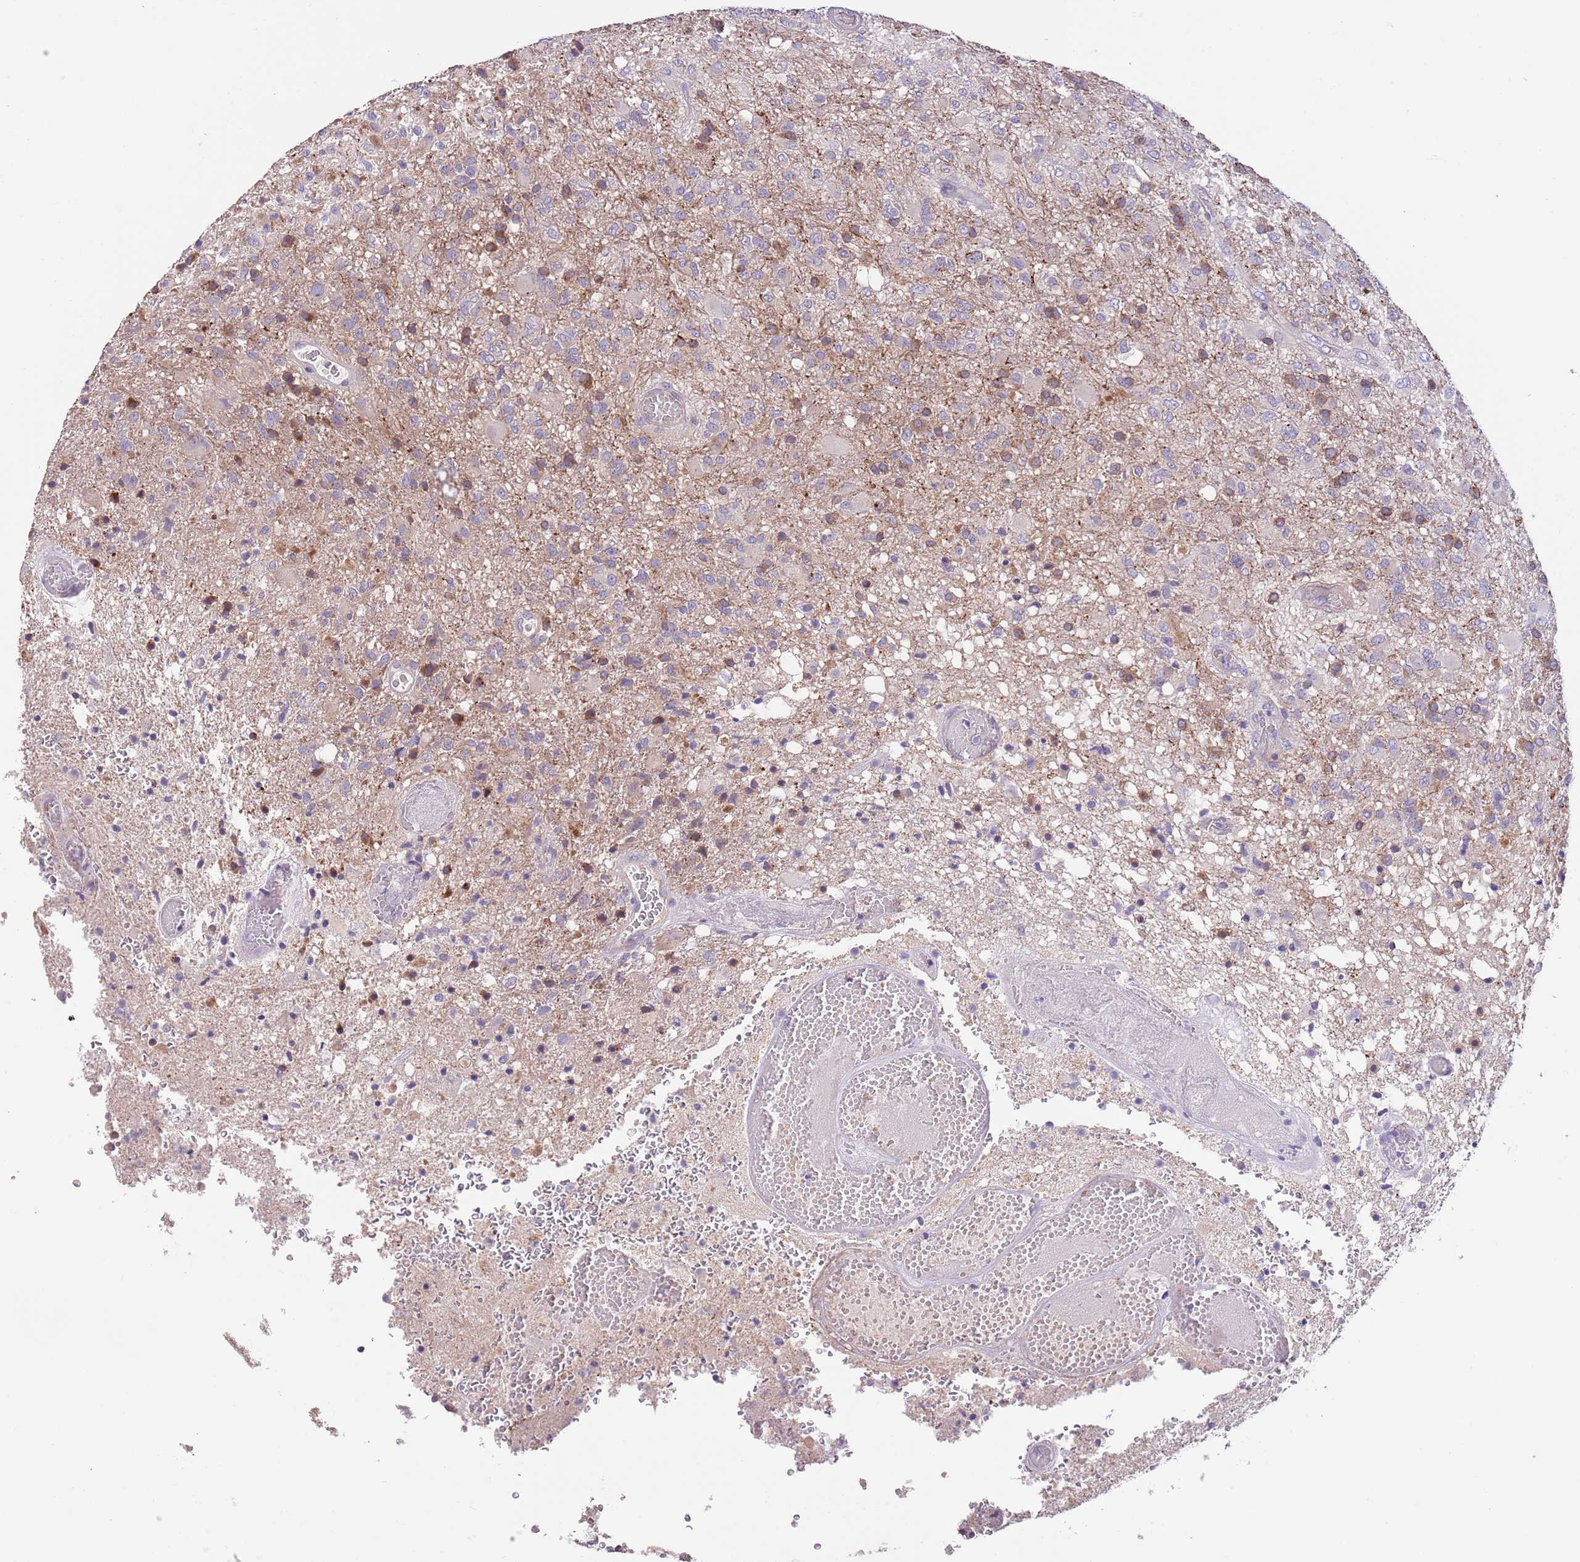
{"staining": {"intensity": "weak", "quantity": "25%-75%", "location": "cytoplasmic/membranous"}, "tissue": "glioma", "cell_type": "Tumor cells", "image_type": "cancer", "snomed": [{"axis": "morphology", "description": "Glioma, malignant, High grade"}, {"axis": "topography", "description": "Brain"}], "caption": "This histopathology image reveals high-grade glioma (malignant) stained with immunohistochemistry to label a protein in brown. The cytoplasmic/membranous of tumor cells show weak positivity for the protein. Nuclei are counter-stained blue.", "gene": "ZNF658", "patient": {"sex": "female", "age": 74}}